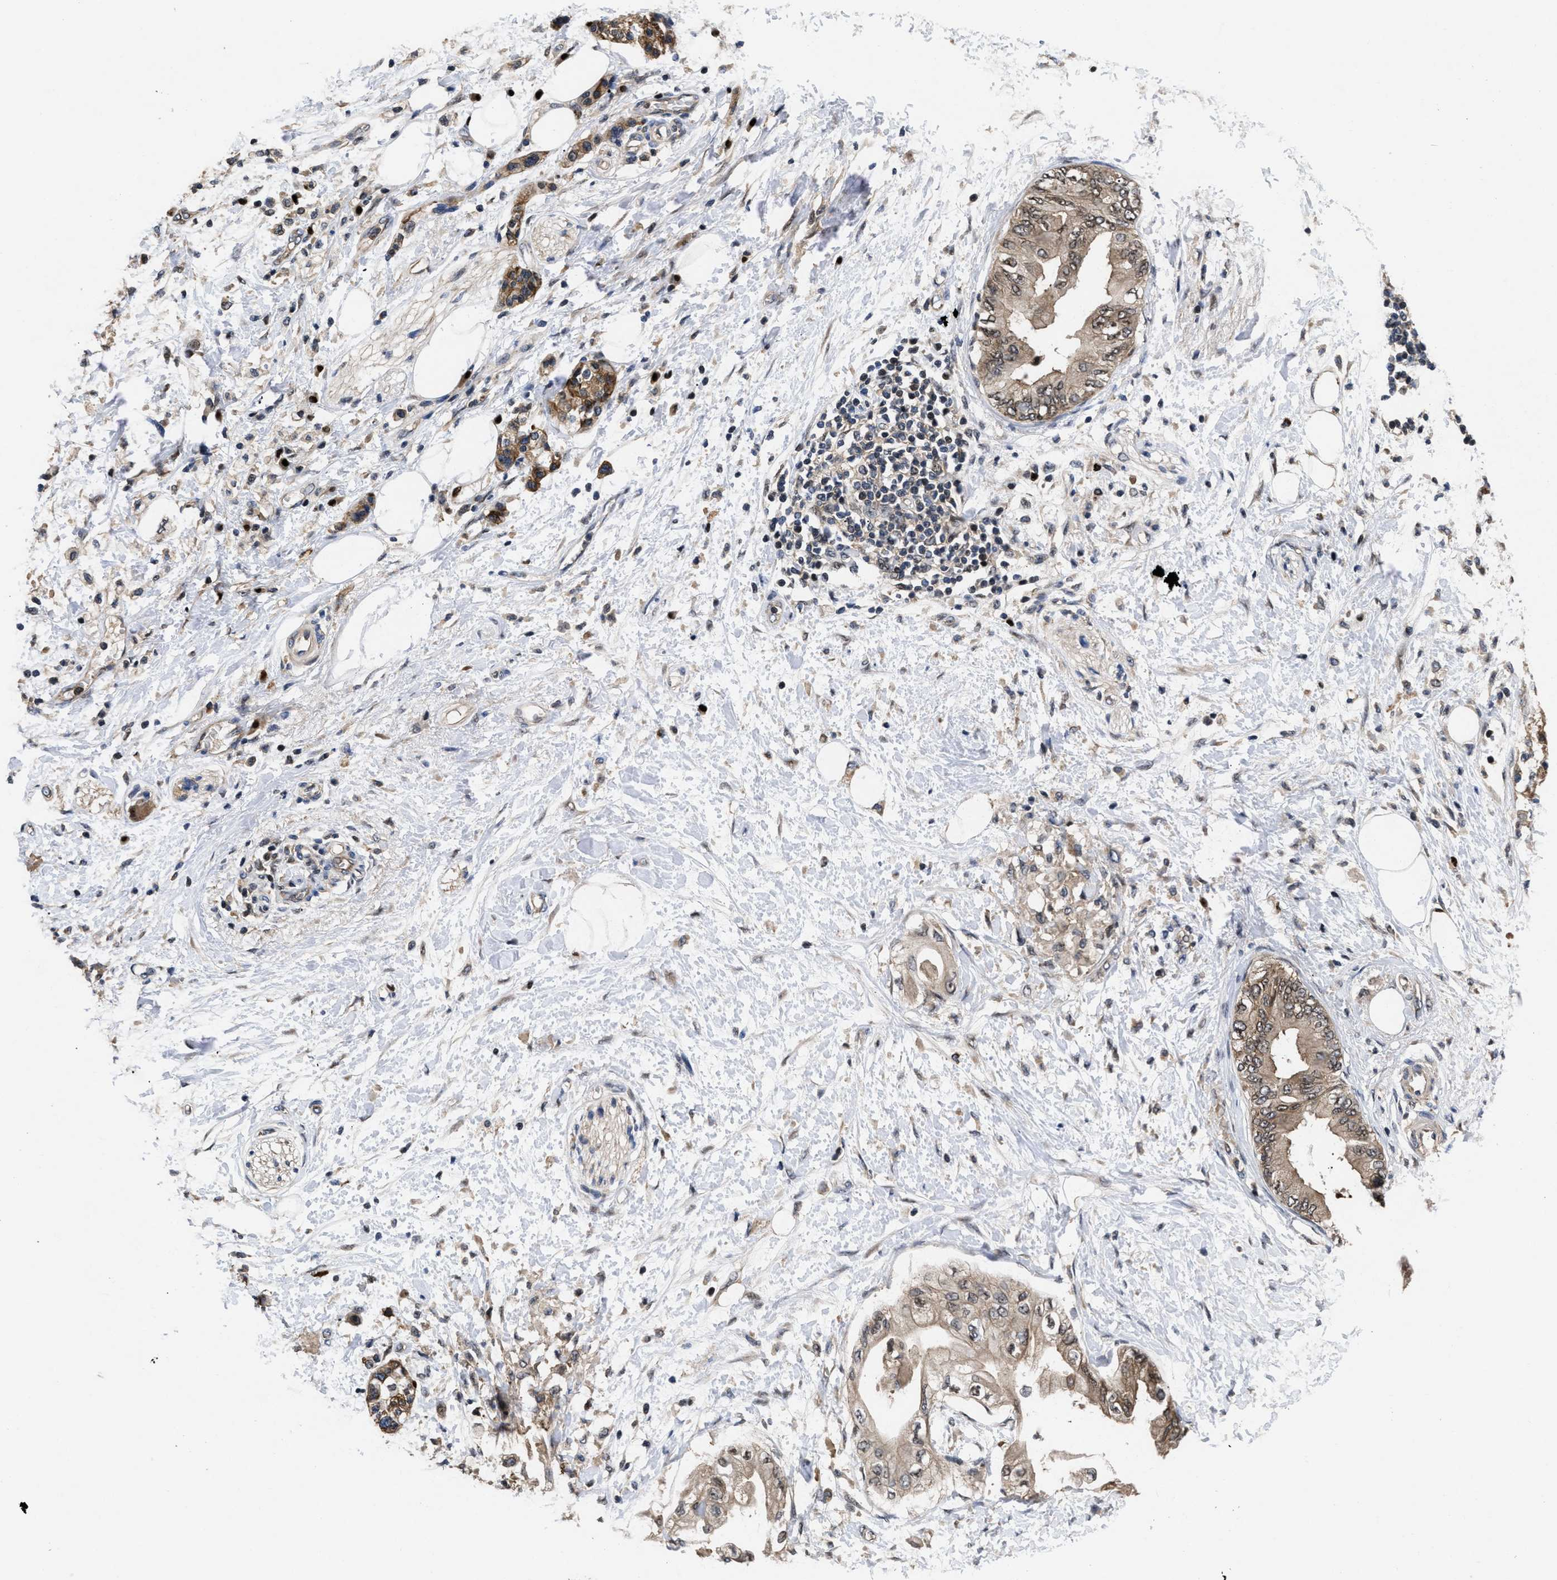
{"staining": {"intensity": "weak", "quantity": ">75%", "location": "cytoplasmic/membranous,nuclear"}, "tissue": "pancreatic cancer", "cell_type": "Tumor cells", "image_type": "cancer", "snomed": [{"axis": "morphology", "description": "Normal tissue, NOS"}, {"axis": "morphology", "description": "Adenocarcinoma, NOS"}, {"axis": "topography", "description": "Pancreas"}, {"axis": "topography", "description": "Duodenum"}], "caption": "Tumor cells reveal low levels of weak cytoplasmic/membranous and nuclear staining in about >75% of cells in human pancreatic cancer (adenocarcinoma).", "gene": "FAM200A", "patient": {"sex": "female", "age": 60}}